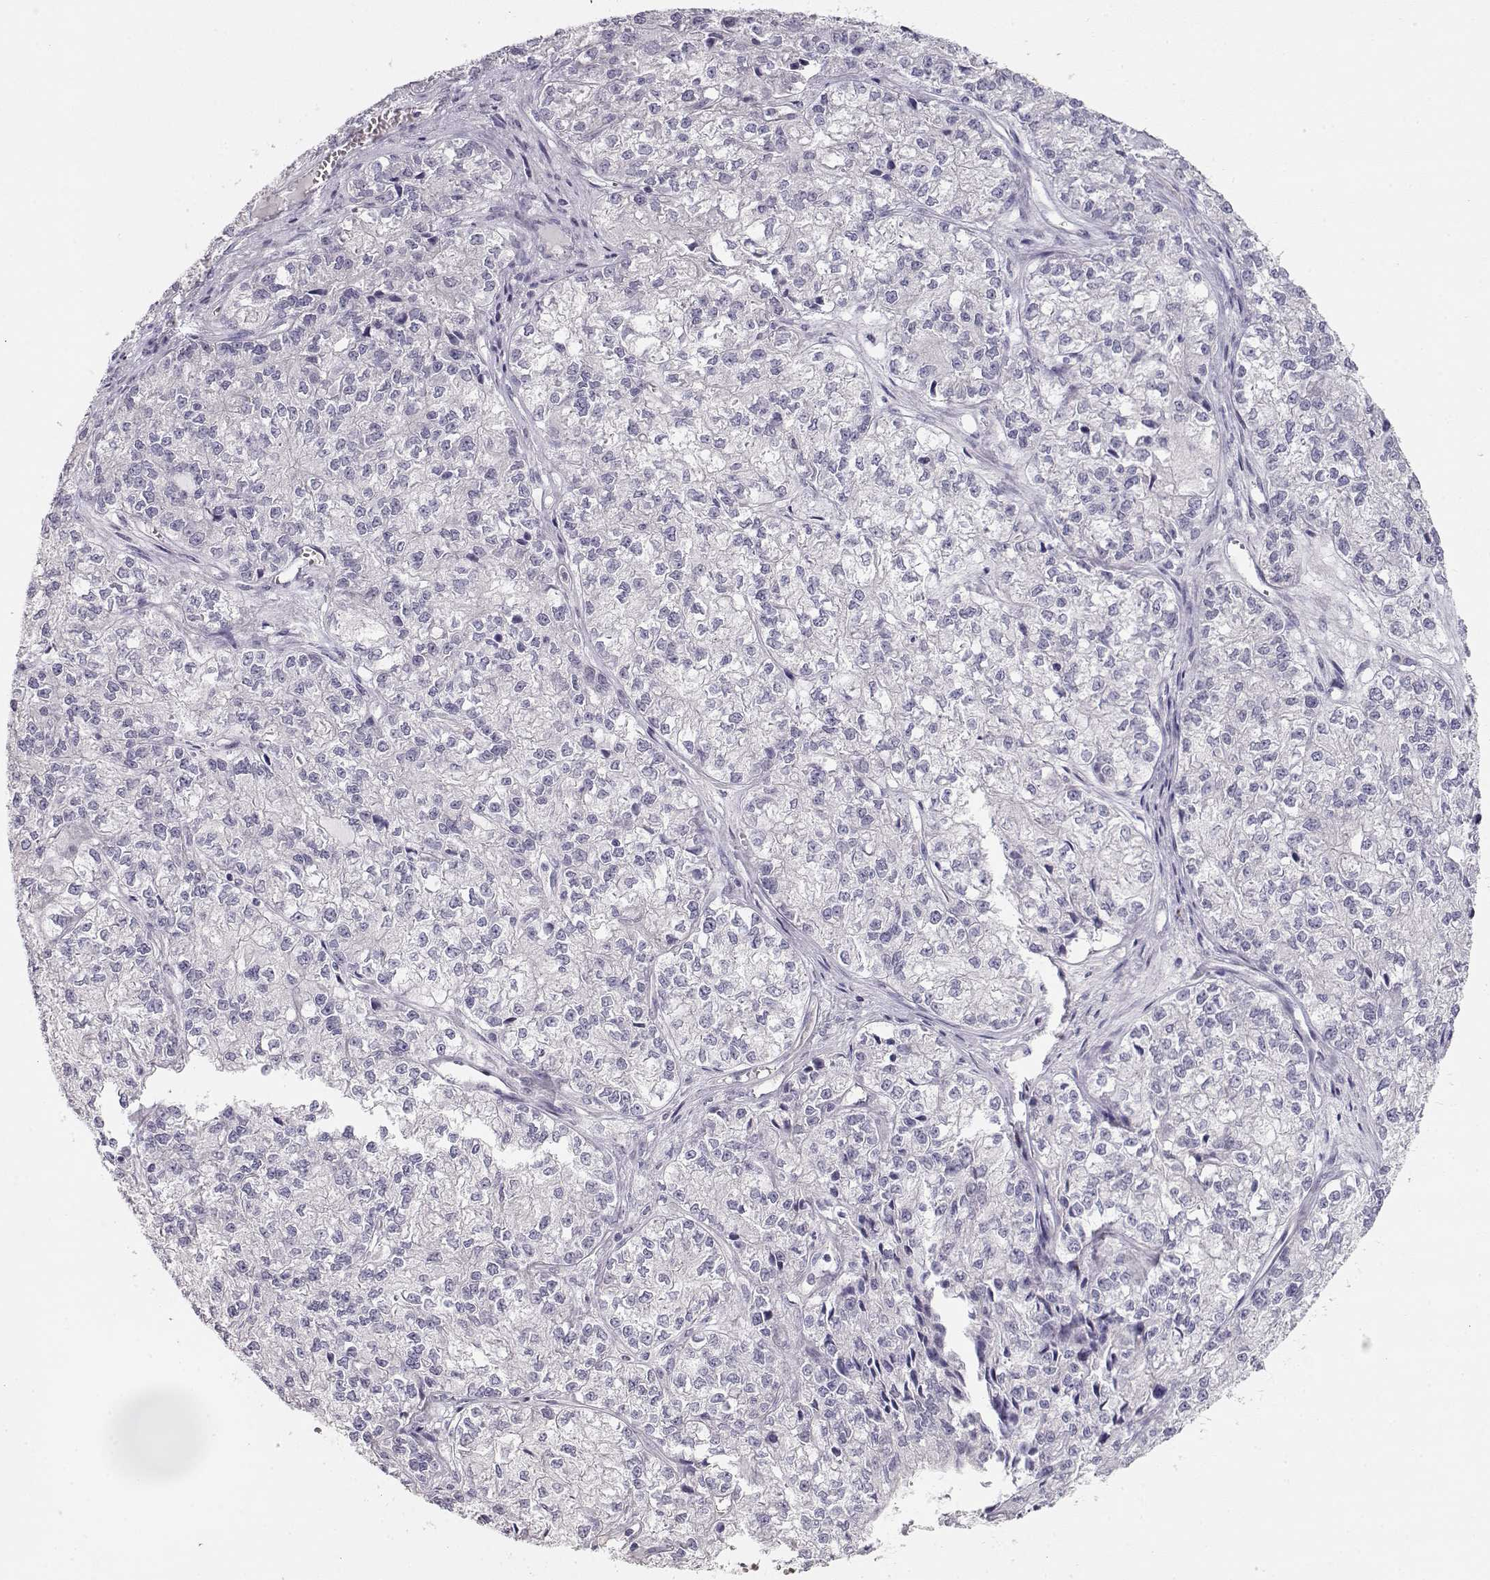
{"staining": {"intensity": "negative", "quantity": "none", "location": "none"}, "tissue": "ovarian cancer", "cell_type": "Tumor cells", "image_type": "cancer", "snomed": [{"axis": "morphology", "description": "Carcinoma, endometroid"}, {"axis": "topography", "description": "Ovary"}], "caption": "A photomicrograph of ovarian cancer (endometroid carcinoma) stained for a protein exhibits no brown staining in tumor cells.", "gene": "TTC26", "patient": {"sex": "female", "age": 64}}